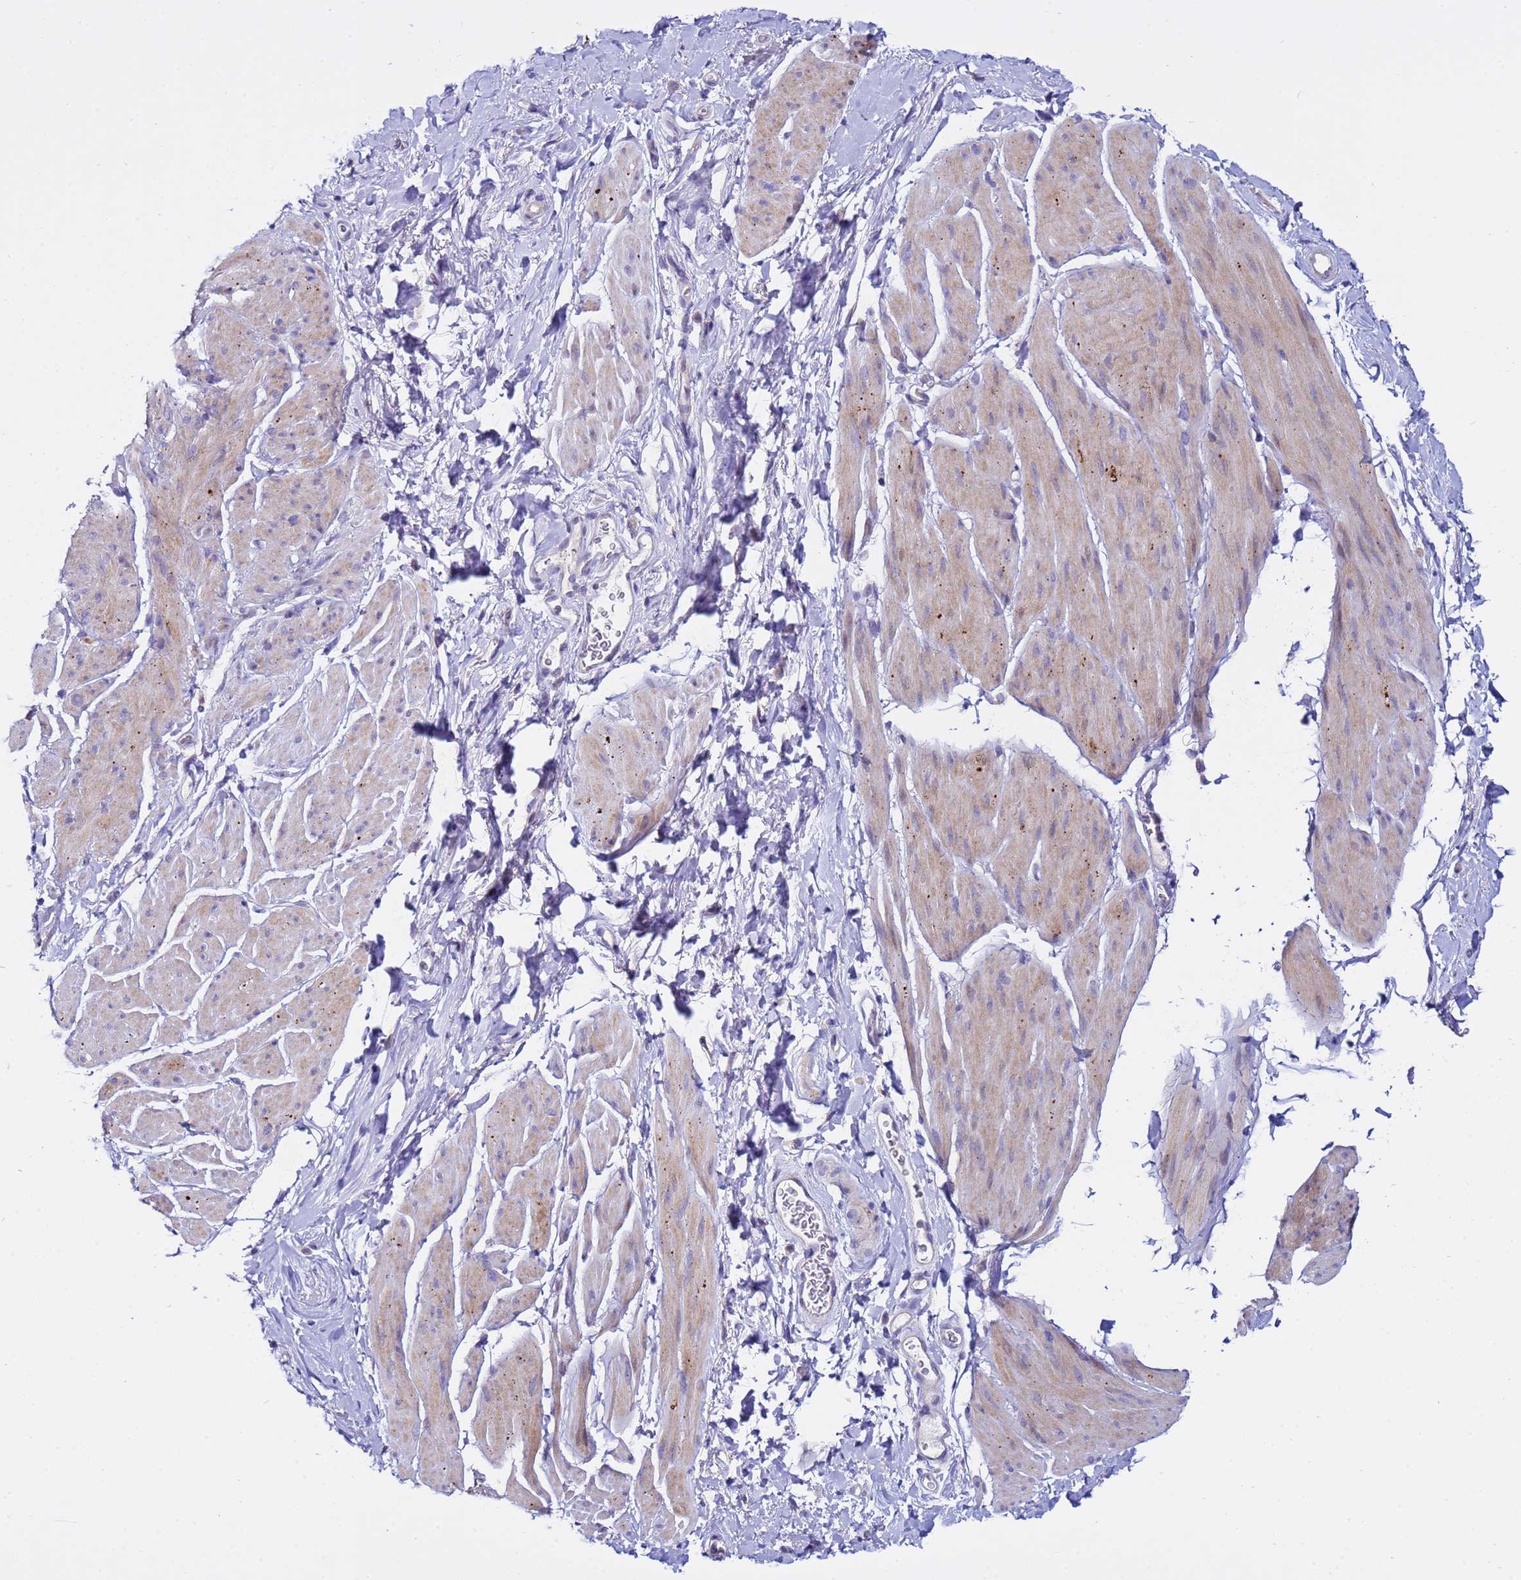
{"staining": {"intensity": "weak", "quantity": "25%-75%", "location": "cytoplasmic/membranous"}, "tissue": "smooth muscle", "cell_type": "Smooth muscle cells", "image_type": "normal", "snomed": [{"axis": "morphology", "description": "Normal tissue, NOS"}, {"axis": "topography", "description": "Smooth muscle"}, {"axis": "topography", "description": "Peripheral nerve tissue"}], "caption": "A high-resolution histopathology image shows immunohistochemistry (IHC) staining of normal smooth muscle, which displays weak cytoplasmic/membranous expression in approximately 25%-75% of smooth muscle cells.", "gene": "IGSF11", "patient": {"sex": "male", "age": 69}}